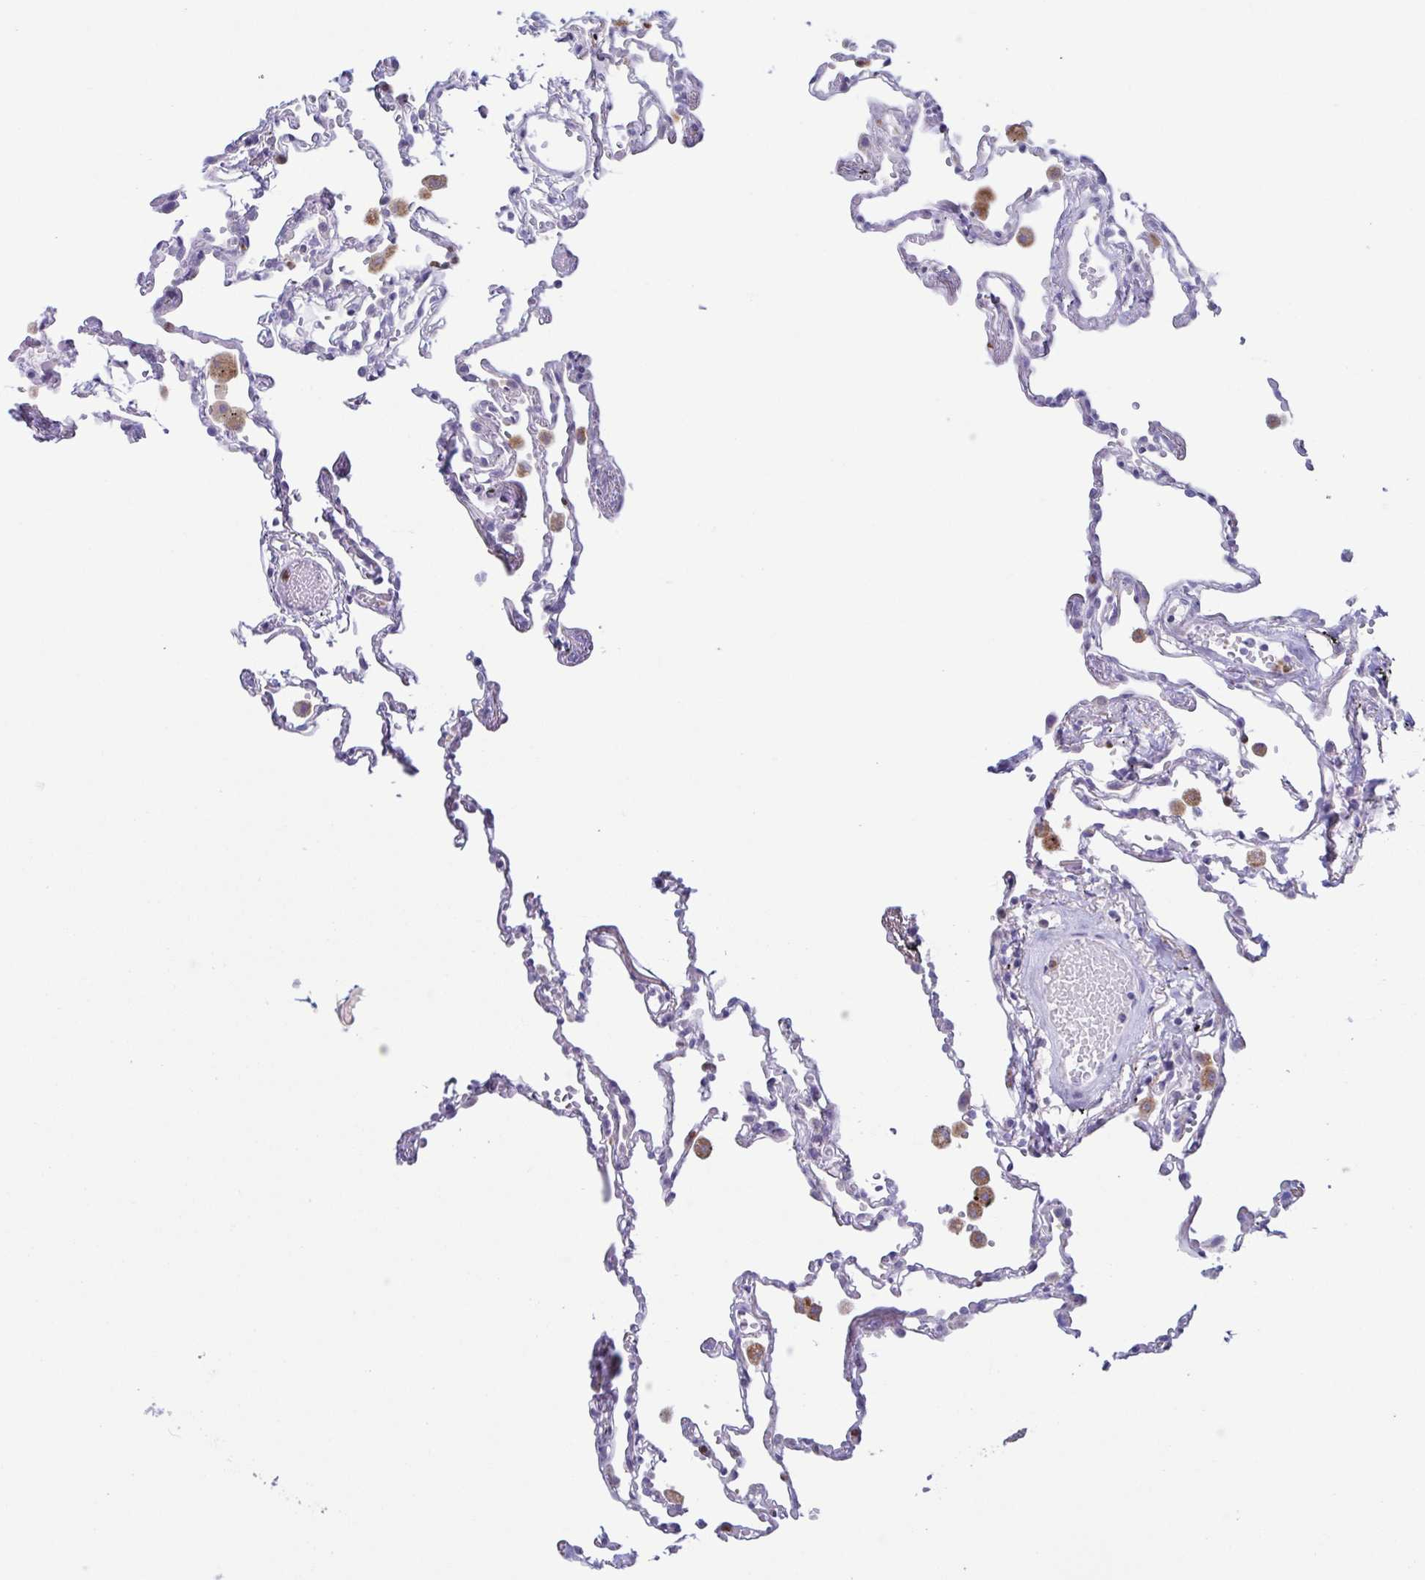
{"staining": {"intensity": "negative", "quantity": "none", "location": "none"}, "tissue": "lung", "cell_type": "Alveolar cells", "image_type": "normal", "snomed": [{"axis": "morphology", "description": "Normal tissue, NOS"}, {"axis": "topography", "description": "Lung"}], "caption": "High magnification brightfield microscopy of benign lung stained with DAB (3,3'-diaminobenzidine) (brown) and counterstained with hematoxylin (blue): alveolar cells show no significant expression.", "gene": "ATP6V1G2", "patient": {"sex": "female", "age": 67}}